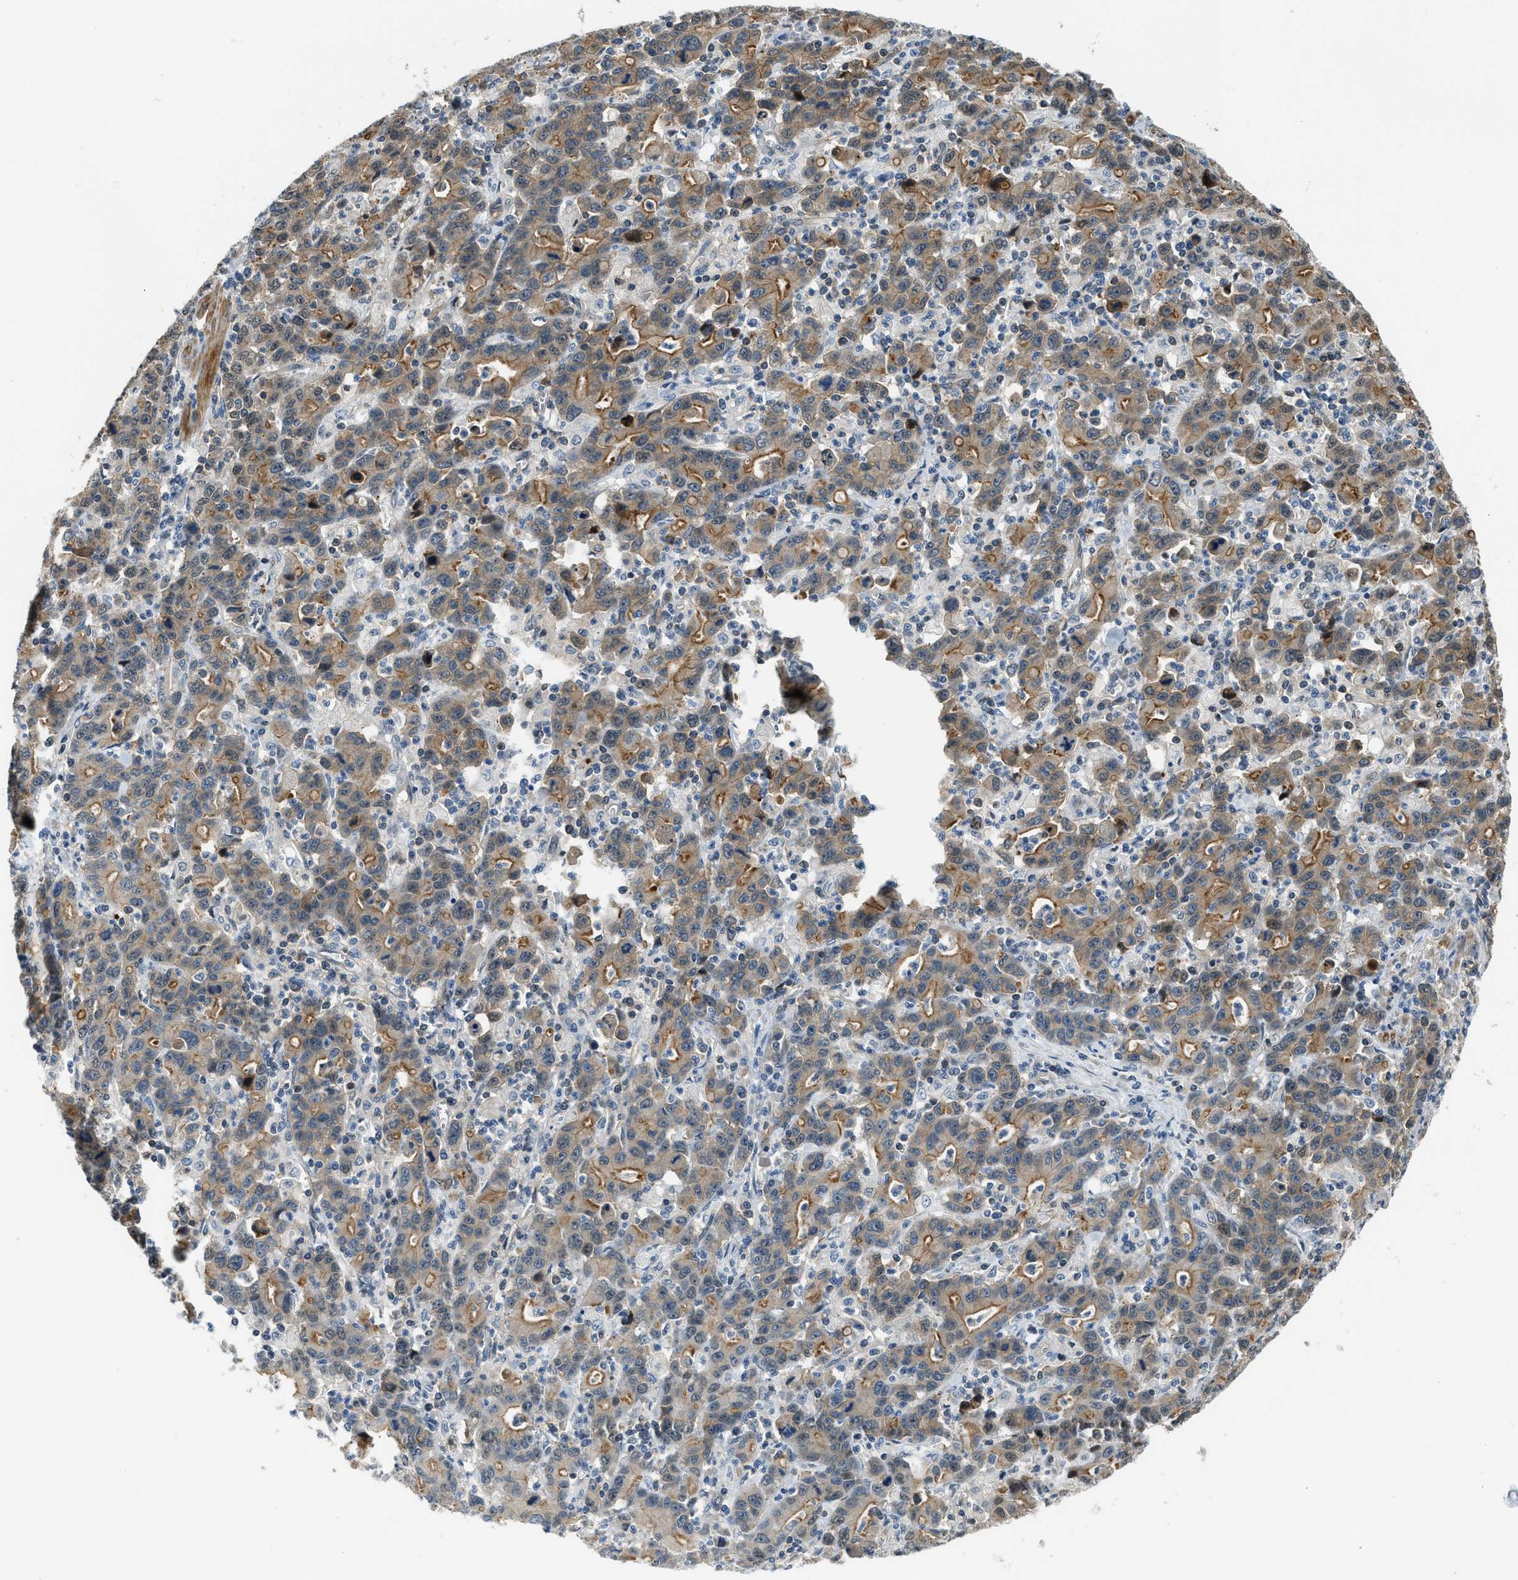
{"staining": {"intensity": "moderate", "quantity": ">75%", "location": "cytoplasmic/membranous"}, "tissue": "stomach cancer", "cell_type": "Tumor cells", "image_type": "cancer", "snomed": [{"axis": "morphology", "description": "Adenocarcinoma, NOS"}, {"axis": "topography", "description": "Stomach, upper"}], "caption": "Stomach cancer stained with DAB (3,3'-diaminobenzidine) immunohistochemistry (IHC) reveals medium levels of moderate cytoplasmic/membranous expression in approximately >75% of tumor cells.", "gene": "CBLB", "patient": {"sex": "male", "age": 69}}